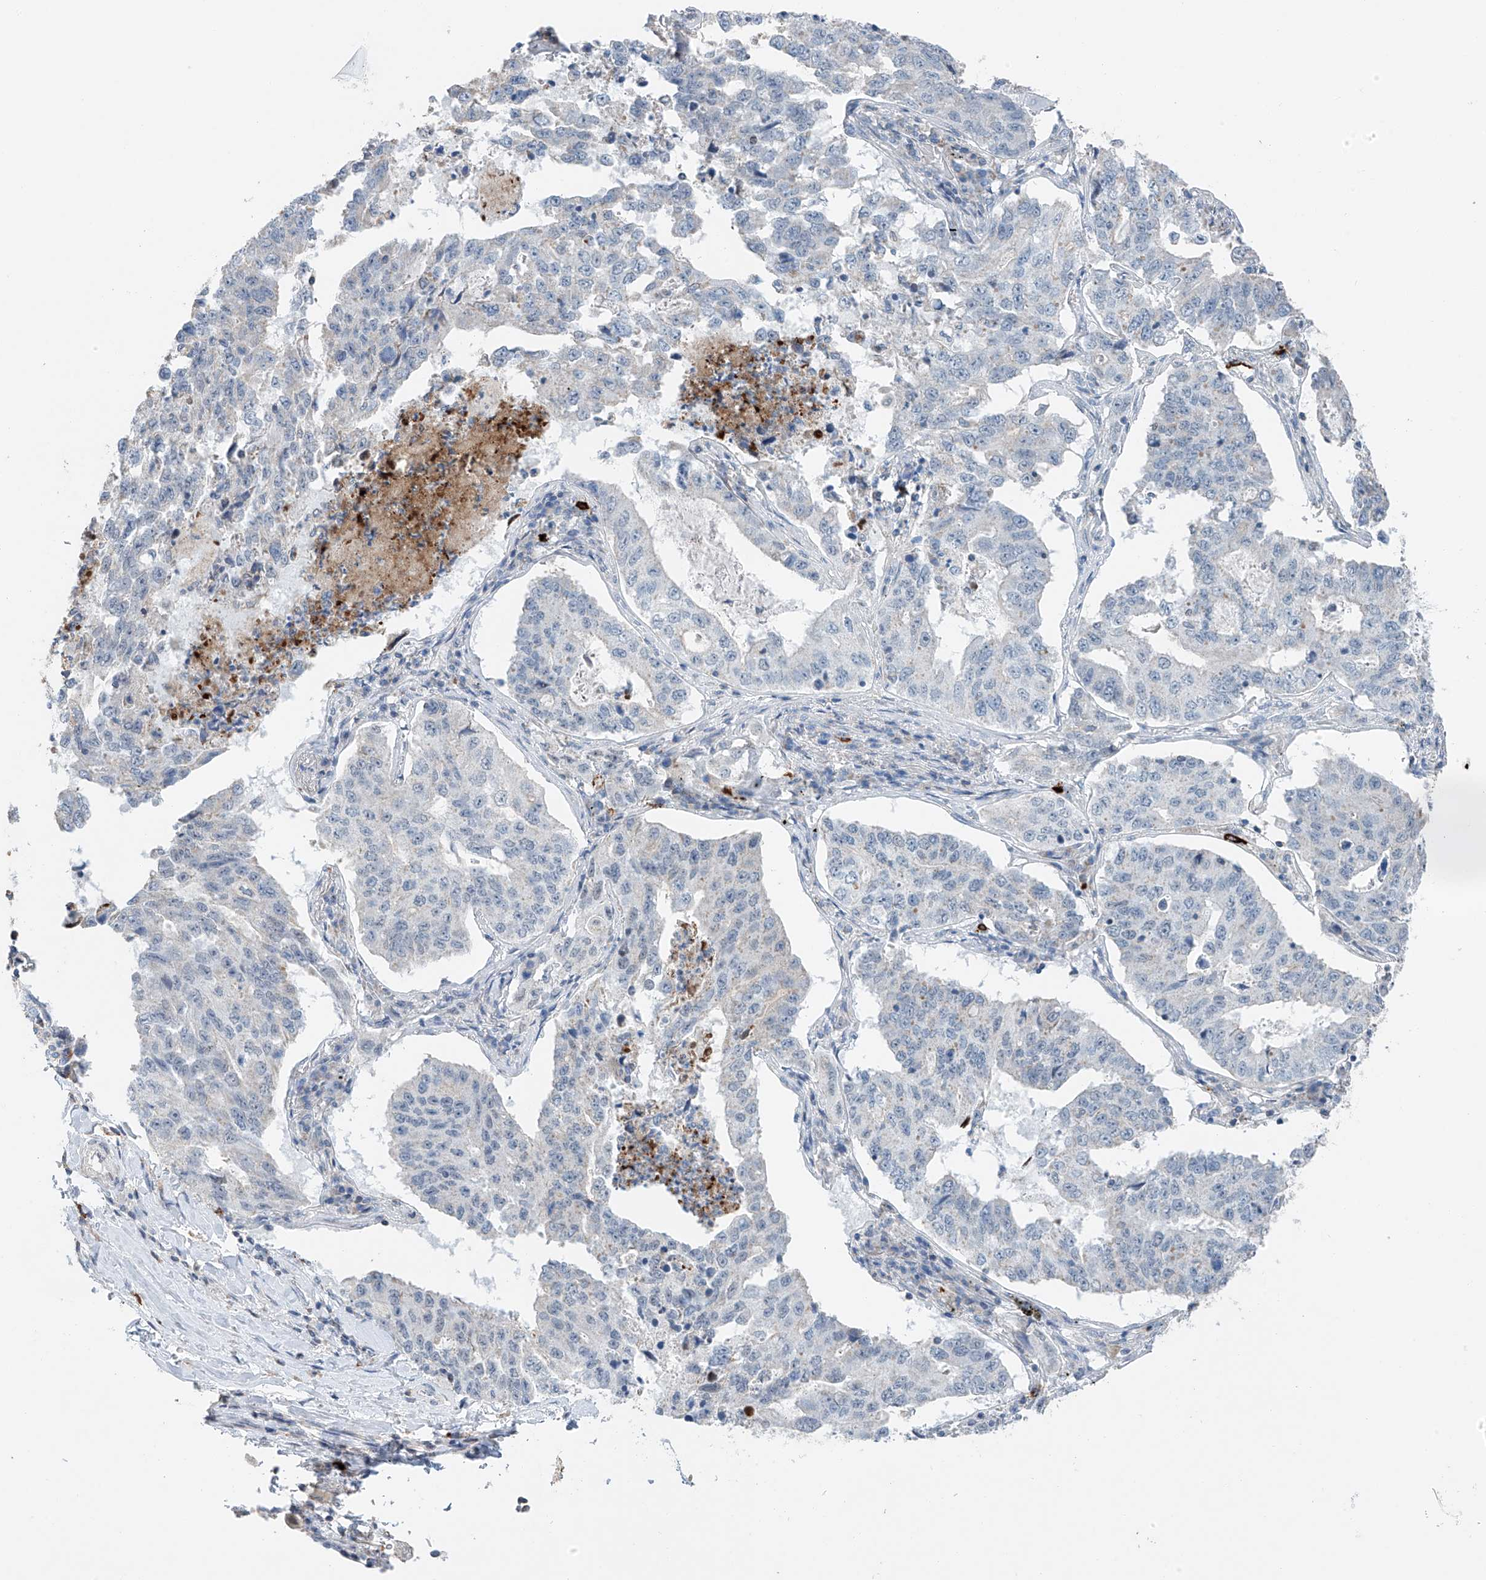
{"staining": {"intensity": "negative", "quantity": "none", "location": "none"}, "tissue": "lung cancer", "cell_type": "Tumor cells", "image_type": "cancer", "snomed": [{"axis": "morphology", "description": "Adenocarcinoma, NOS"}, {"axis": "topography", "description": "Lung"}], "caption": "The immunohistochemistry (IHC) photomicrograph has no significant expression in tumor cells of lung cancer (adenocarcinoma) tissue. Brightfield microscopy of immunohistochemistry (IHC) stained with DAB (3,3'-diaminobenzidine) (brown) and hematoxylin (blue), captured at high magnification.", "gene": "KLF15", "patient": {"sex": "female", "age": 51}}